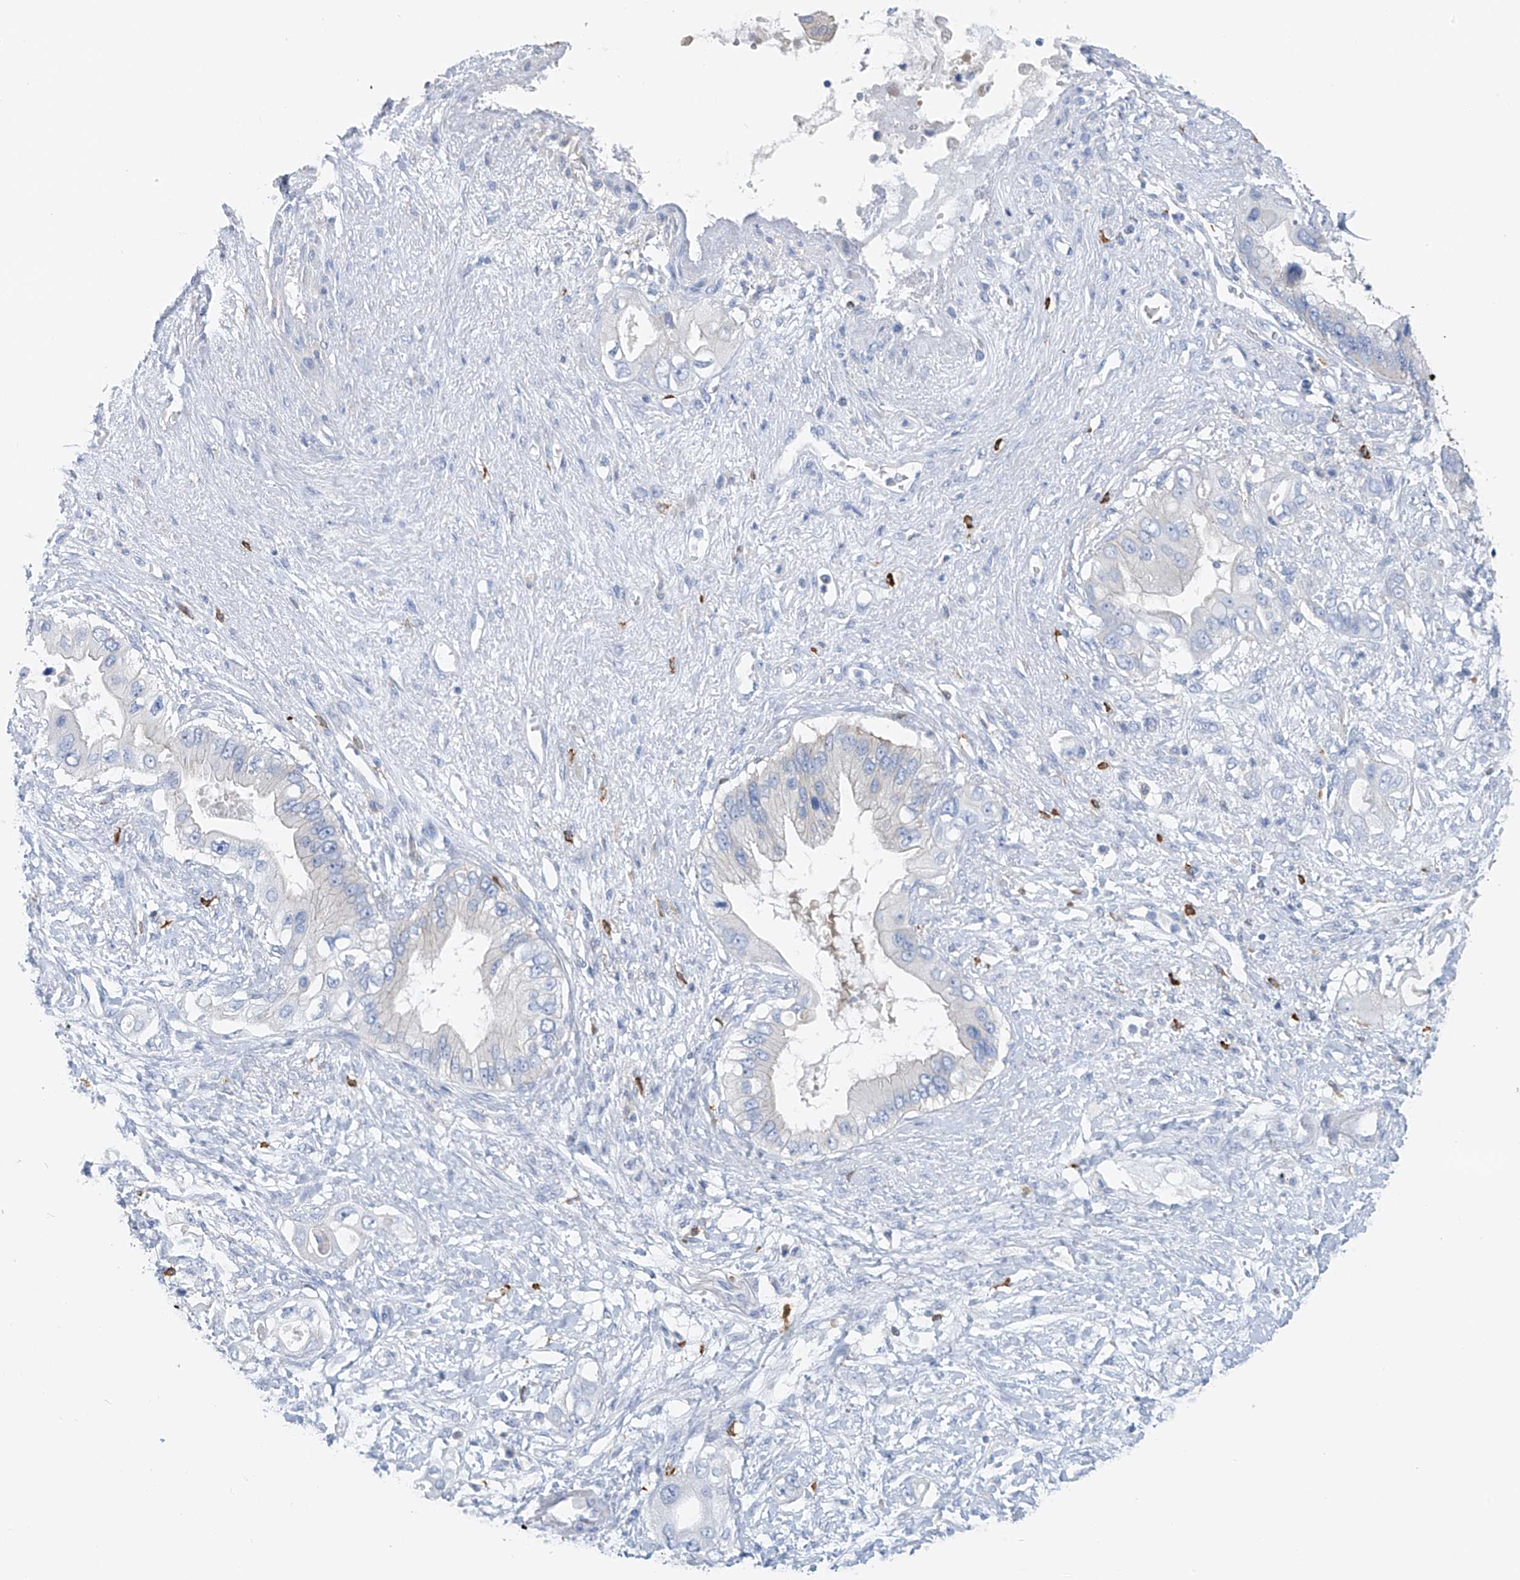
{"staining": {"intensity": "negative", "quantity": "none", "location": "none"}, "tissue": "pancreatic cancer", "cell_type": "Tumor cells", "image_type": "cancer", "snomed": [{"axis": "morphology", "description": "Inflammation, NOS"}, {"axis": "morphology", "description": "Adenocarcinoma, NOS"}, {"axis": "topography", "description": "Pancreas"}], "caption": "Human adenocarcinoma (pancreatic) stained for a protein using immunohistochemistry (IHC) shows no staining in tumor cells.", "gene": "POMGNT2", "patient": {"sex": "female", "age": 56}}